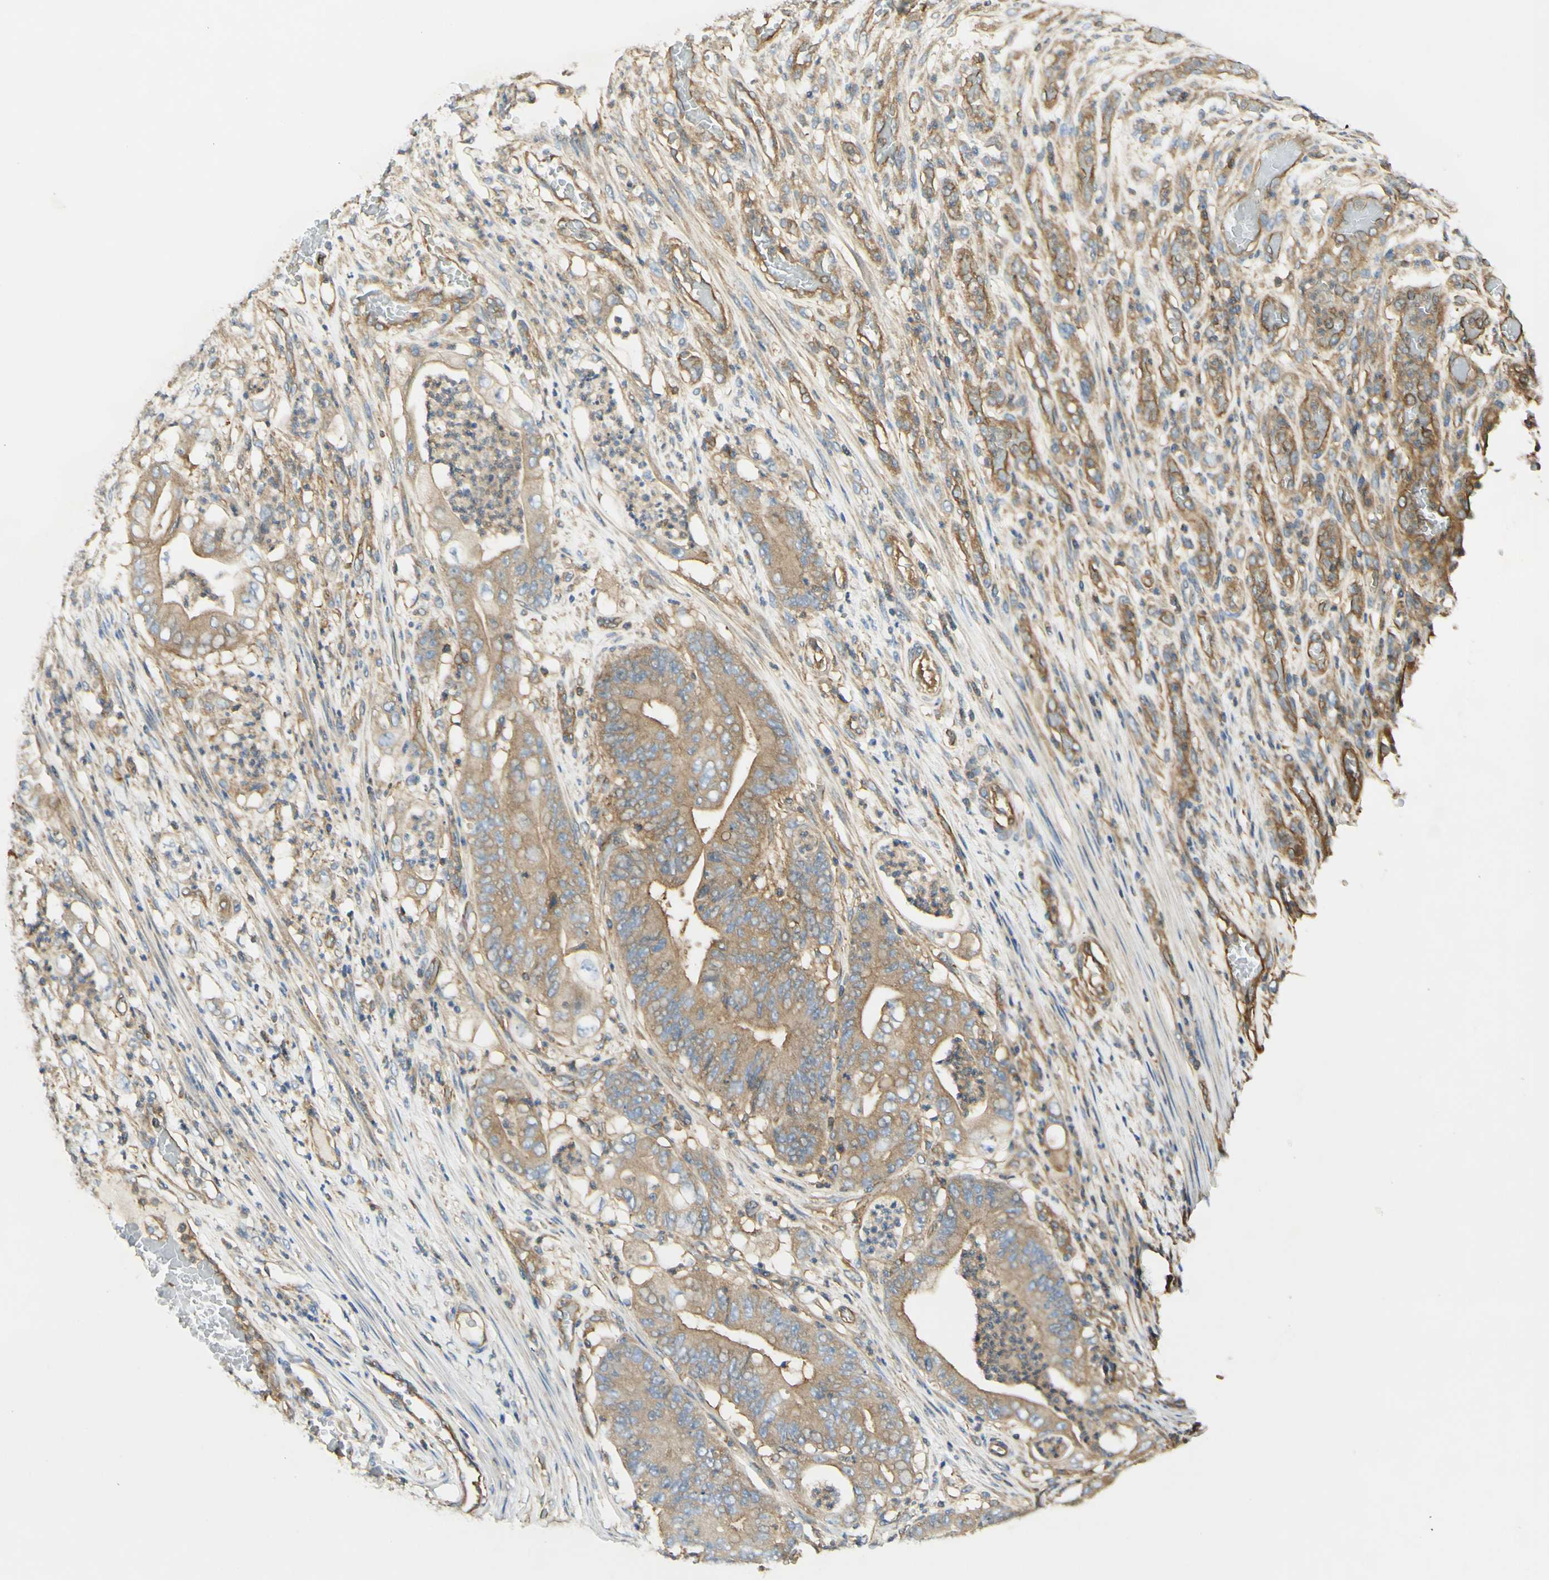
{"staining": {"intensity": "moderate", "quantity": ">75%", "location": "cytoplasmic/membranous"}, "tissue": "stomach cancer", "cell_type": "Tumor cells", "image_type": "cancer", "snomed": [{"axis": "morphology", "description": "Adenocarcinoma, NOS"}, {"axis": "topography", "description": "Stomach"}], "caption": "Approximately >75% of tumor cells in human adenocarcinoma (stomach) demonstrate moderate cytoplasmic/membranous protein staining as visualized by brown immunohistochemical staining.", "gene": "IKBKG", "patient": {"sex": "female", "age": 73}}